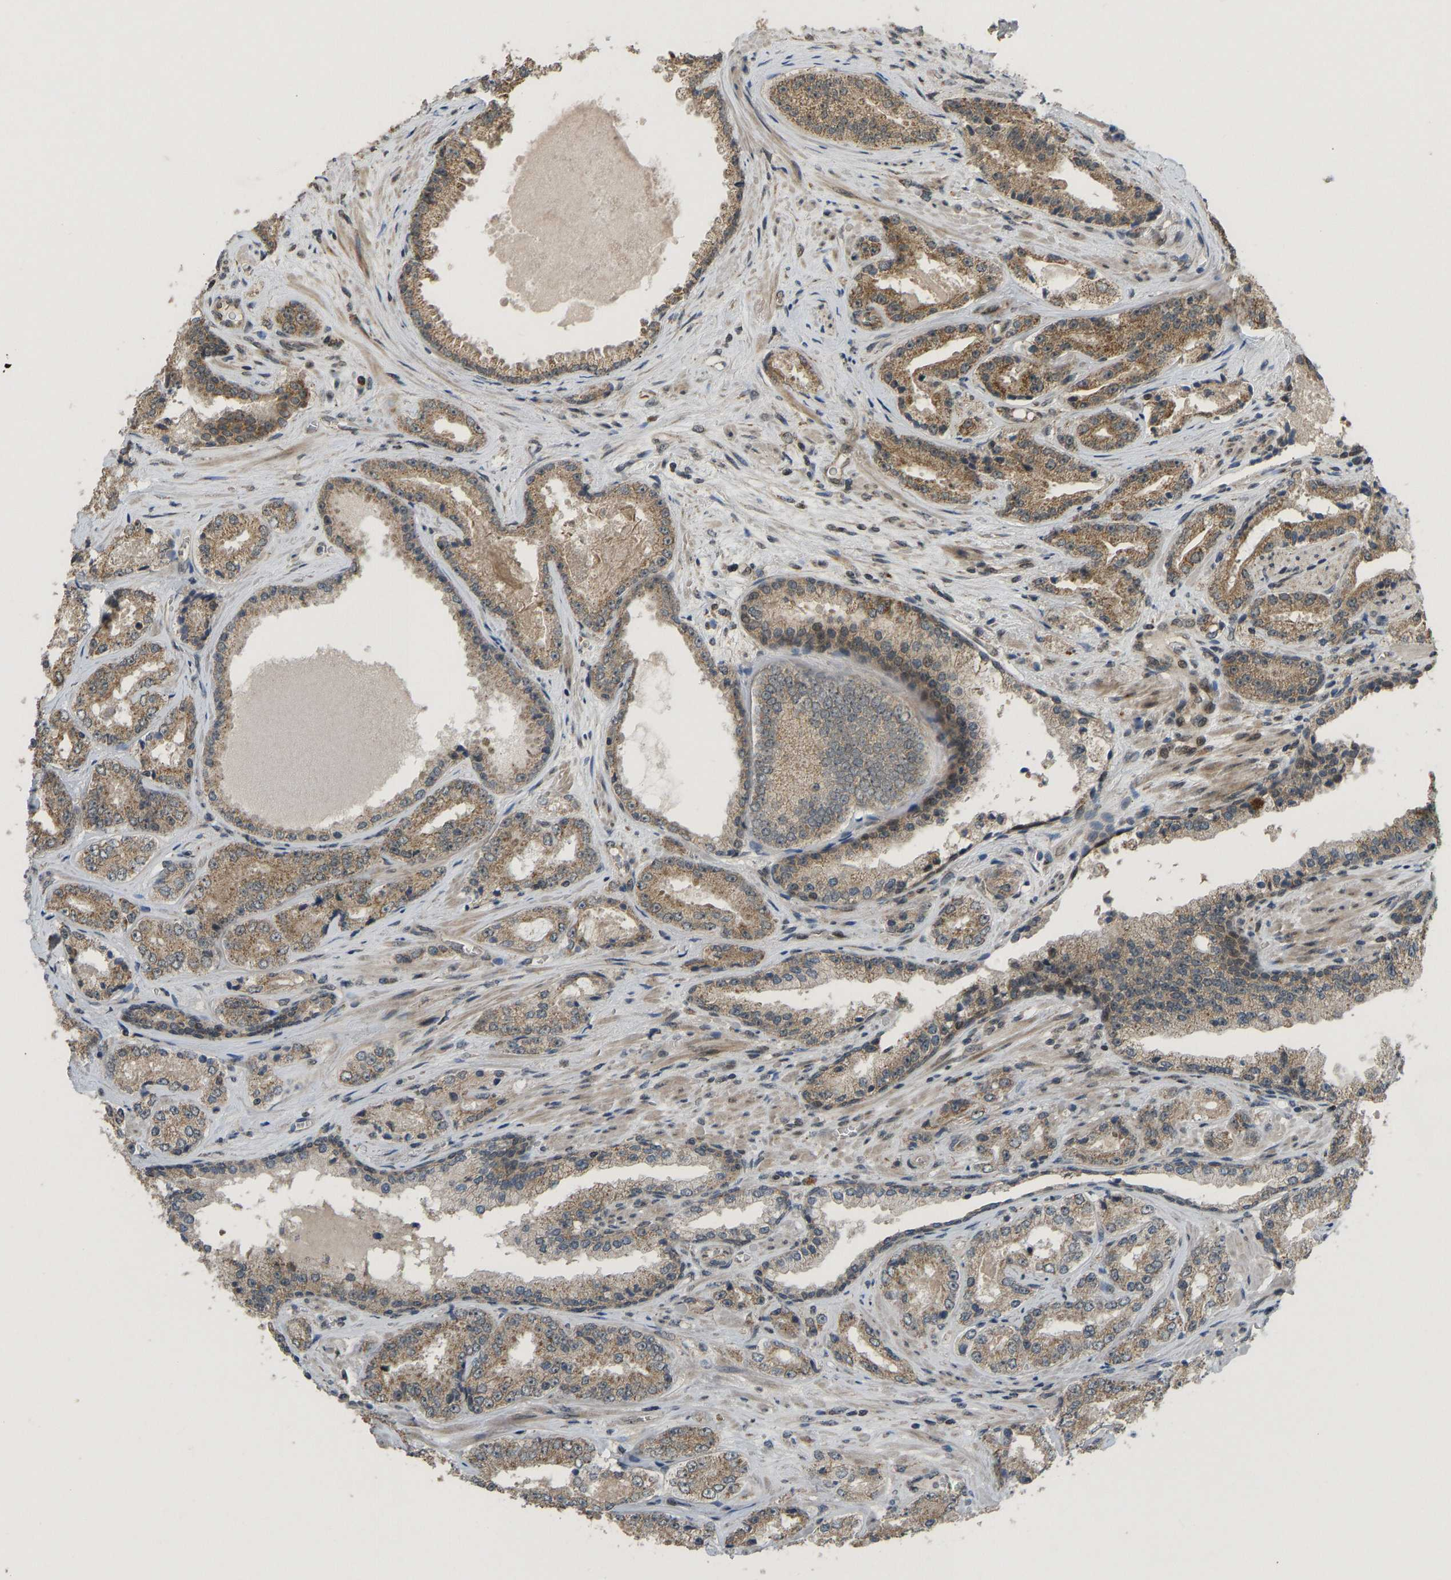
{"staining": {"intensity": "moderate", "quantity": ">75%", "location": "cytoplasmic/membranous"}, "tissue": "prostate cancer", "cell_type": "Tumor cells", "image_type": "cancer", "snomed": [{"axis": "morphology", "description": "Adenocarcinoma, High grade"}, {"axis": "topography", "description": "Prostate"}], "caption": "Immunohistochemistry (IHC) of high-grade adenocarcinoma (prostate) reveals medium levels of moderate cytoplasmic/membranous positivity in about >75% of tumor cells.", "gene": "ACADS", "patient": {"sex": "male", "age": 71}}